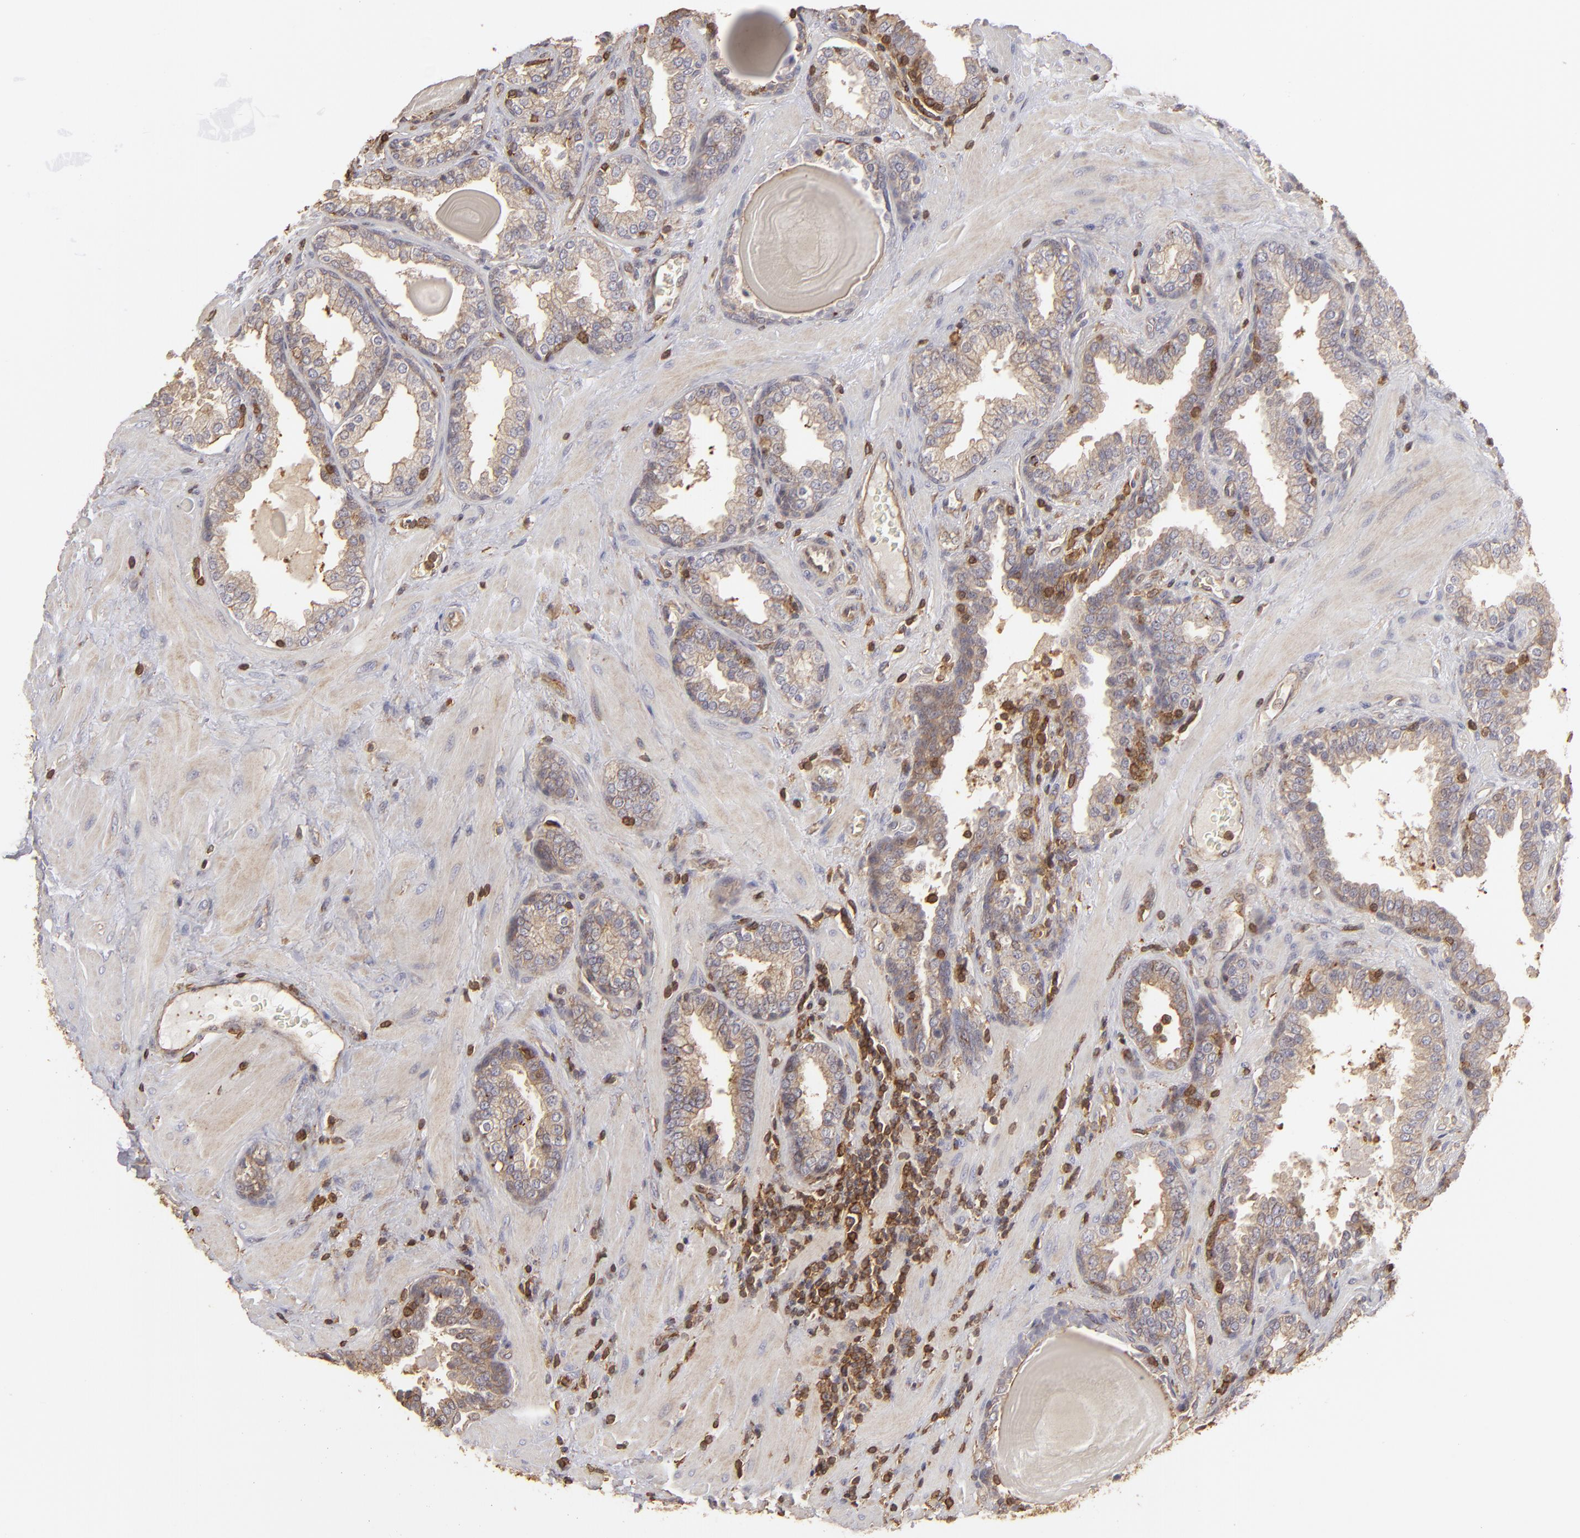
{"staining": {"intensity": "weak", "quantity": ">75%", "location": "cytoplasmic/membranous"}, "tissue": "prostate", "cell_type": "Glandular cells", "image_type": "normal", "snomed": [{"axis": "morphology", "description": "Normal tissue, NOS"}, {"axis": "topography", "description": "Prostate"}], "caption": "Protein expression analysis of normal prostate reveals weak cytoplasmic/membranous expression in approximately >75% of glandular cells.", "gene": "ACTB", "patient": {"sex": "male", "age": 51}}